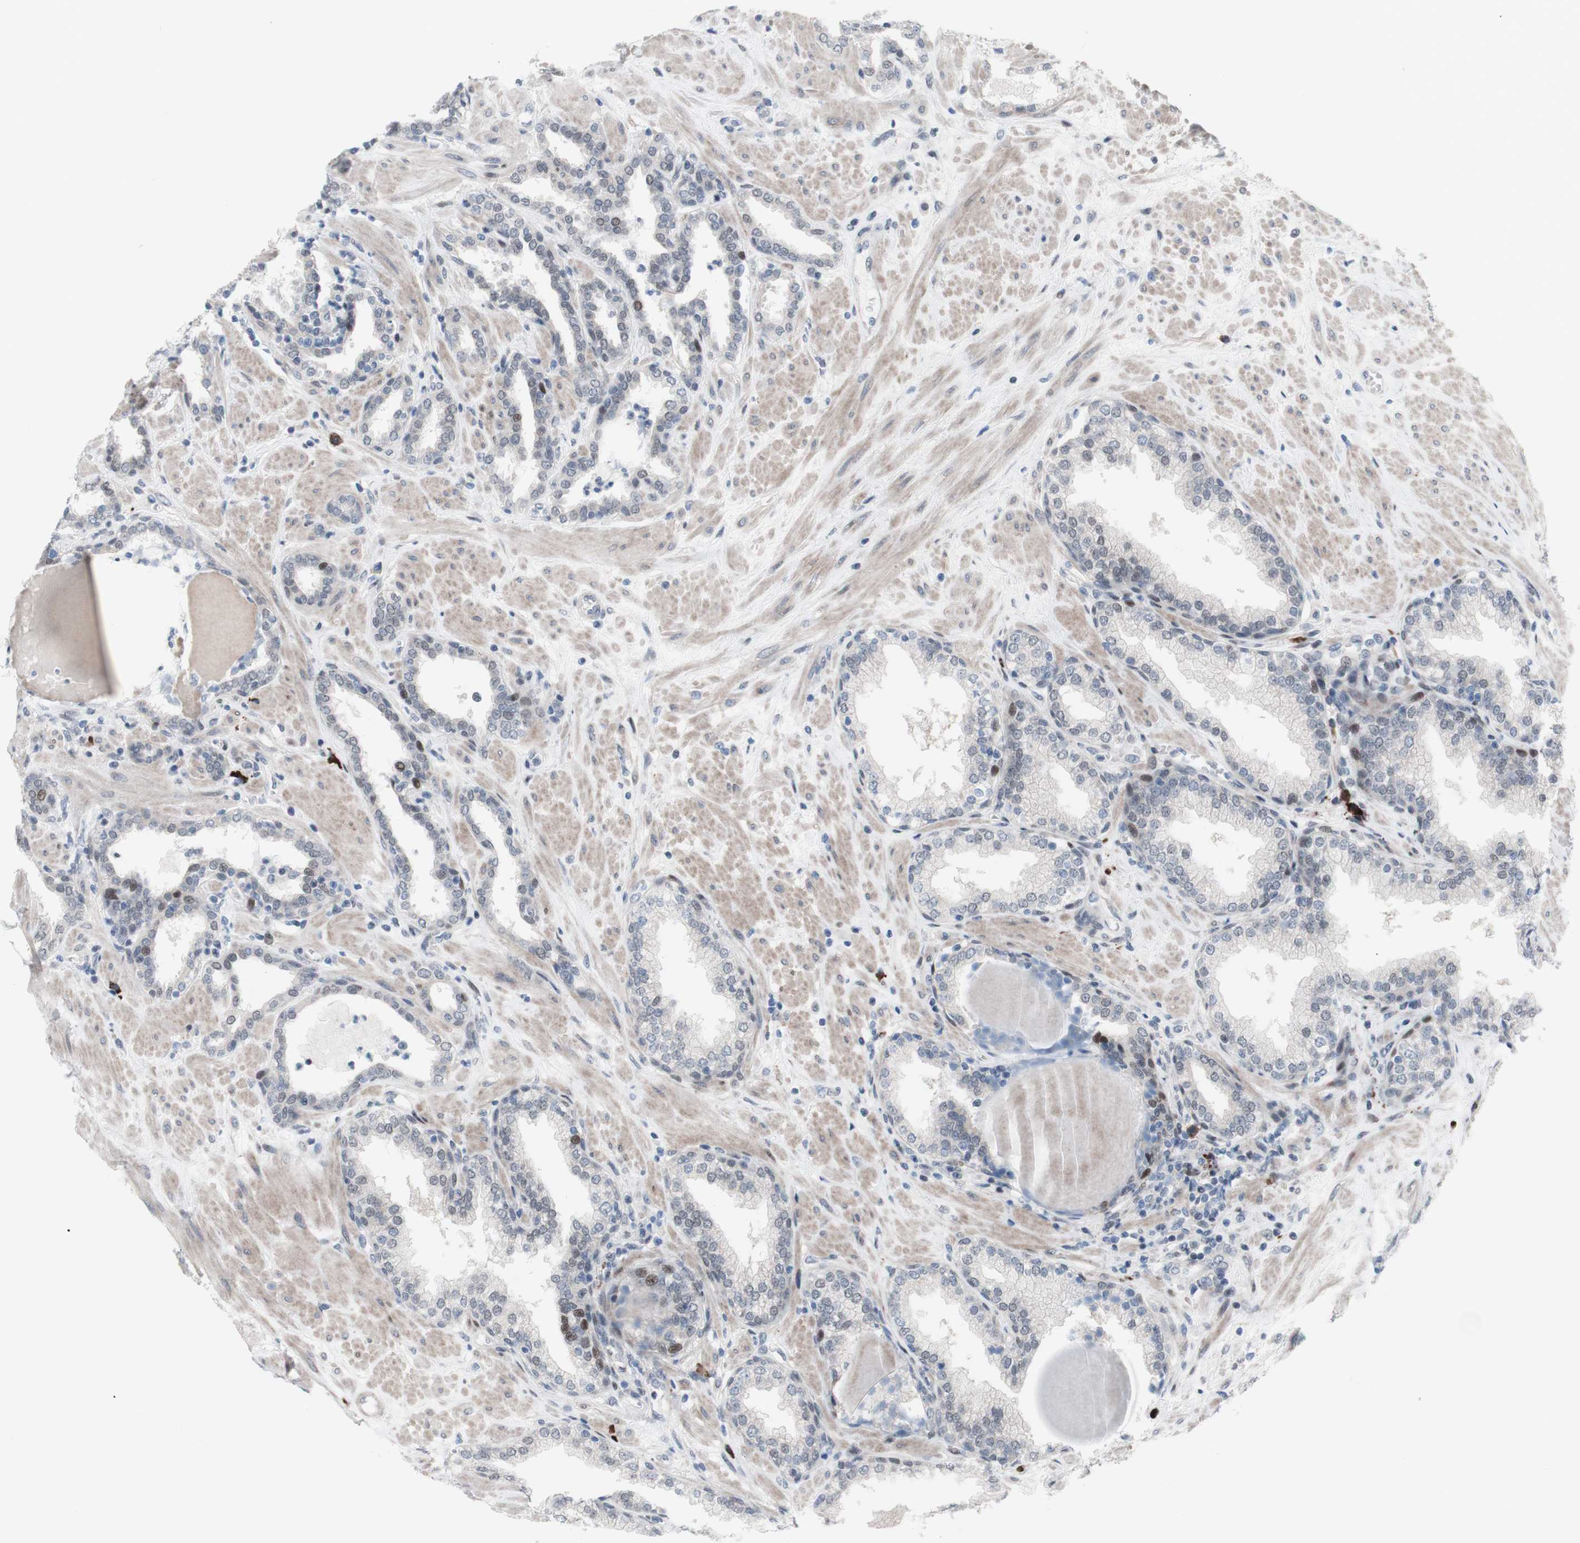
{"staining": {"intensity": "negative", "quantity": "none", "location": "none"}, "tissue": "prostate", "cell_type": "Glandular cells", "image_type": "normal", "snomed": [{"axis": "morphology", "description": "Normal tissue, NOS"}, {"axis": "topography", "description": "Prostate"}], "caption": "Prostate stained for a protein using immunohistochemistry shows no staining glandular cells.", "gene": "PHTF2", "patient": {"sex": "male", "age": 51}}